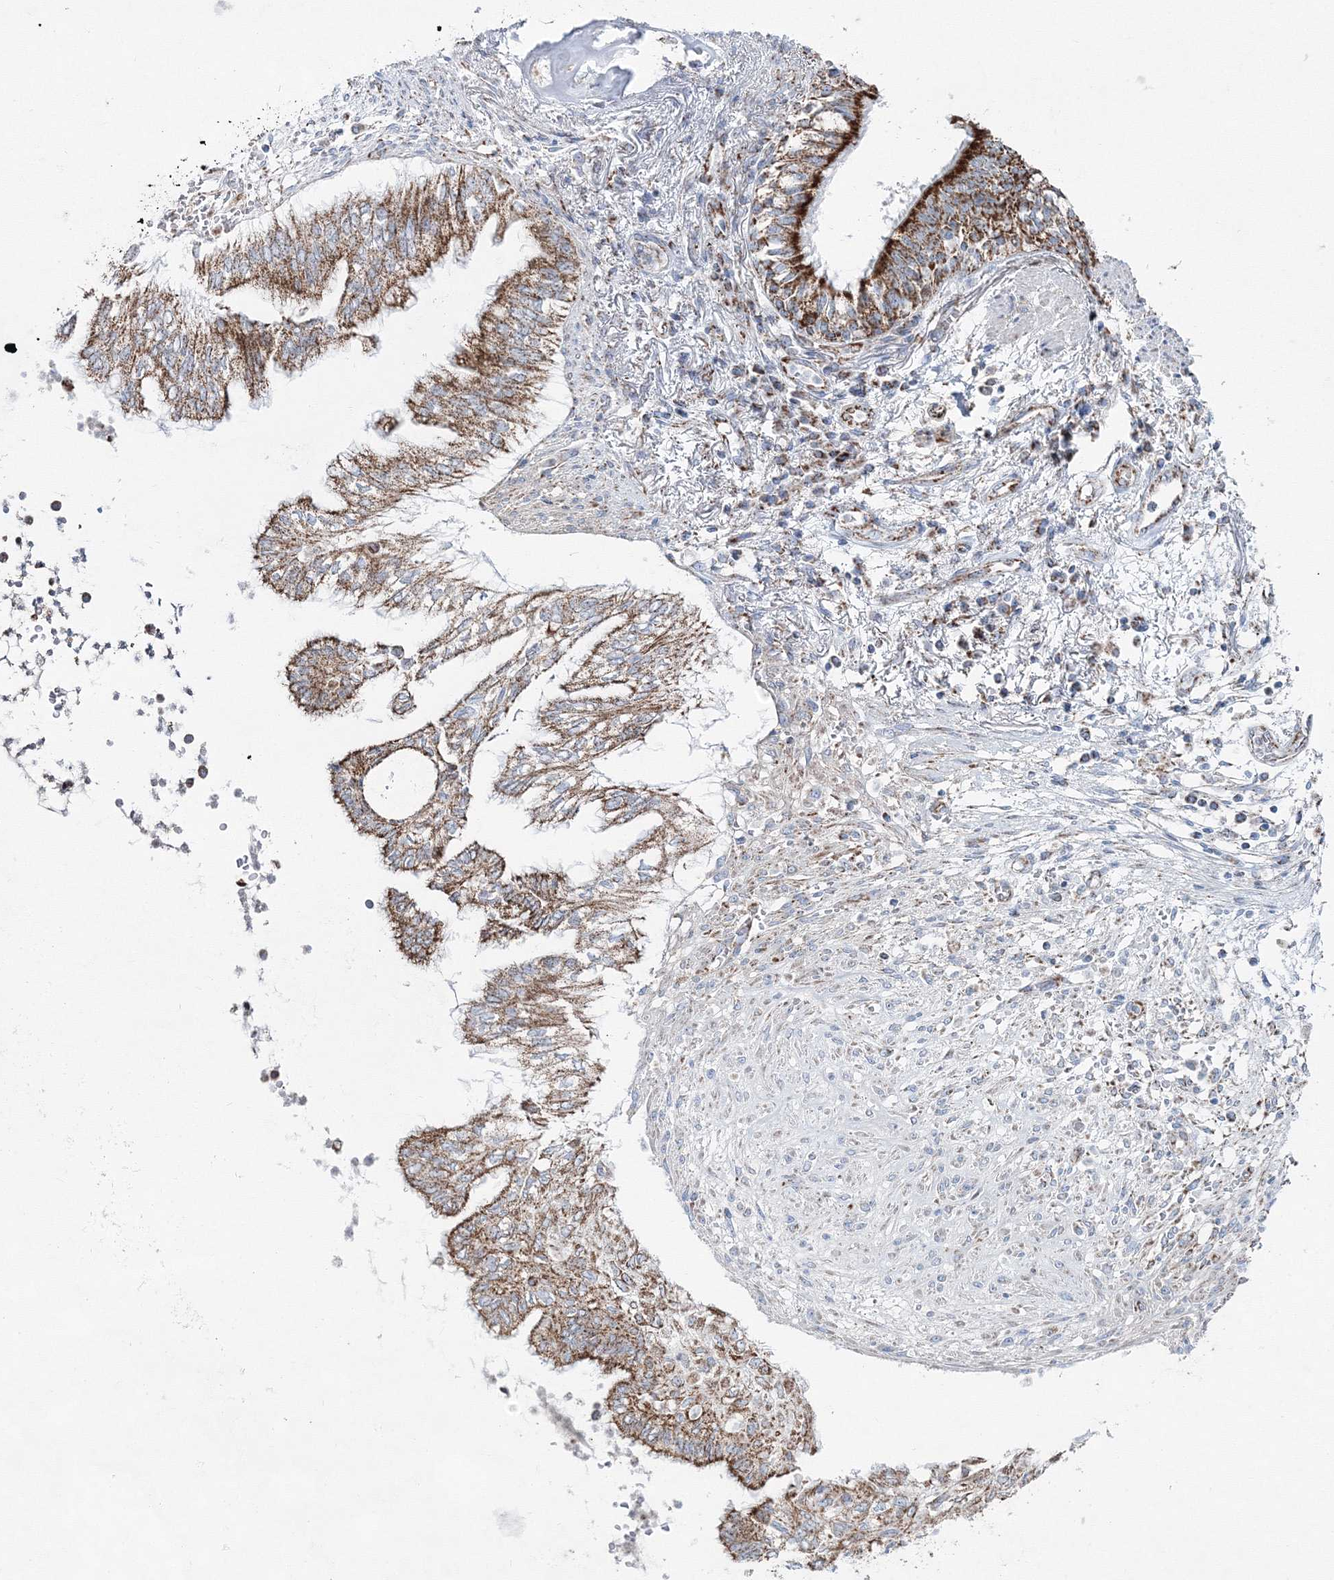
{"staining": {"intensity": "moderate", "quantity": ">75%", "location": "cytoplasmic/membranous"}, "tissue": "lung cancer", "cell_type": "Tumor cells", "image_type": "cancer", "snomed": [{"axis": "morphology", "description": "Adenocarcinoma, NOS"}, {"axis": "topography", "description": "Lung"}], "caption": "Lung adenocarcinoma stained for a protein reveals moderate cytoplasmic/membranous positivity in tumor cells.", "gene": "HIBCH", "patient": {"sex": "female", "age": 70}}